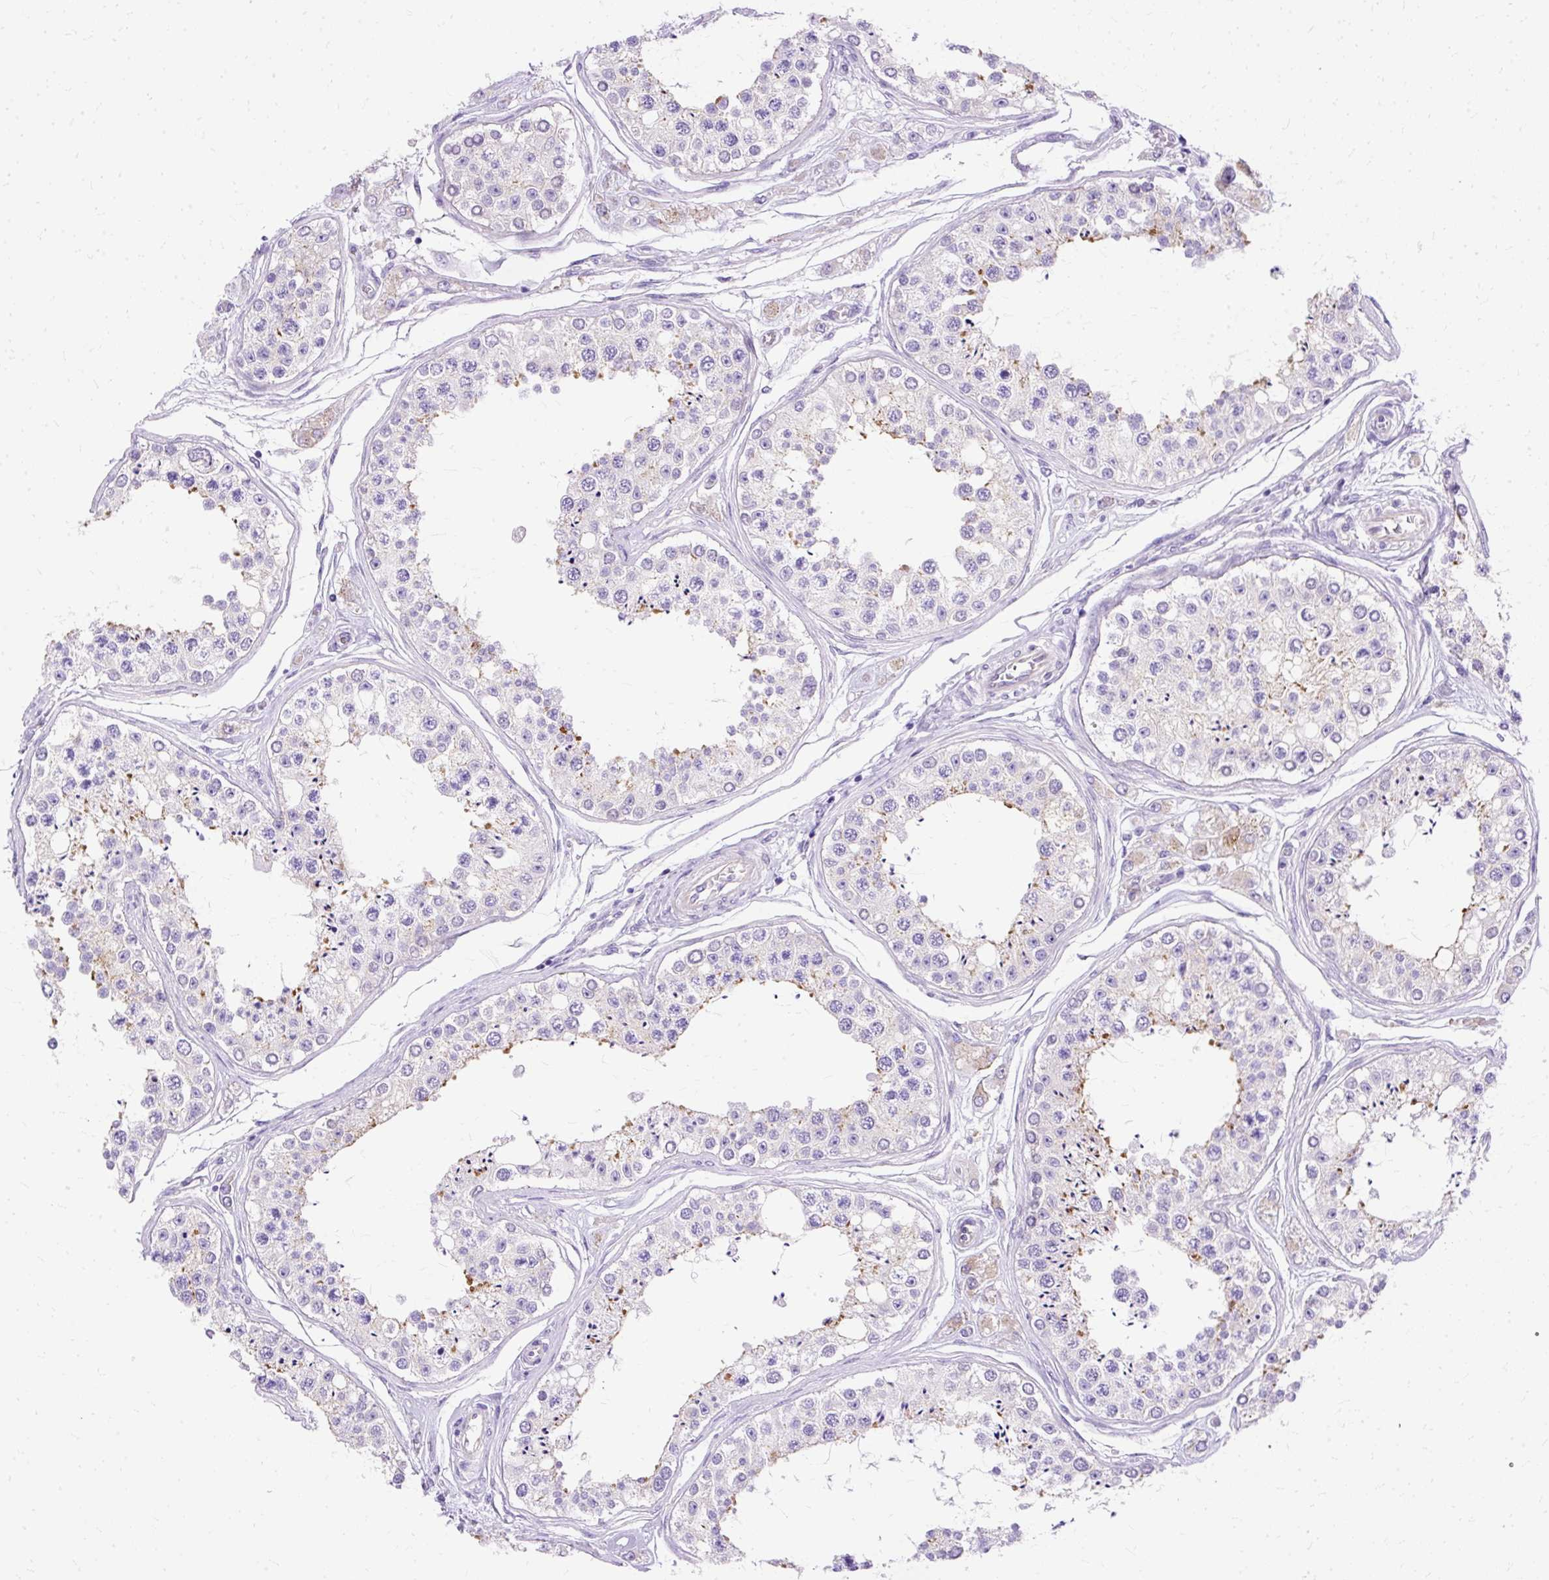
{"staining": {"intensity": "weak", "quantity": "25%-75%", "location": "cytoplasmic/membranous"}, "tissue": "testis", "cell_type": "Cells in seminiferous ducts", "image_type": "normal", "snomed": [{"axis": "morphology", "description": "Normal tissue, NOS"}, {"axis": "topography", "description": "Testis"}], "caption": "Protein analysis of benign testis demonstrates weak cytoplasmic/membranous expression in approximately 25%-75% of cells in seminiferous ducts. Using DAB (3,3'-diaminobenzidine) (brown) and hematoxylin (blue) stains, captured at high magnification using brightfield microscopy.", "gene": "MYO6", "patient": {"sex": "male", "age": 25}}